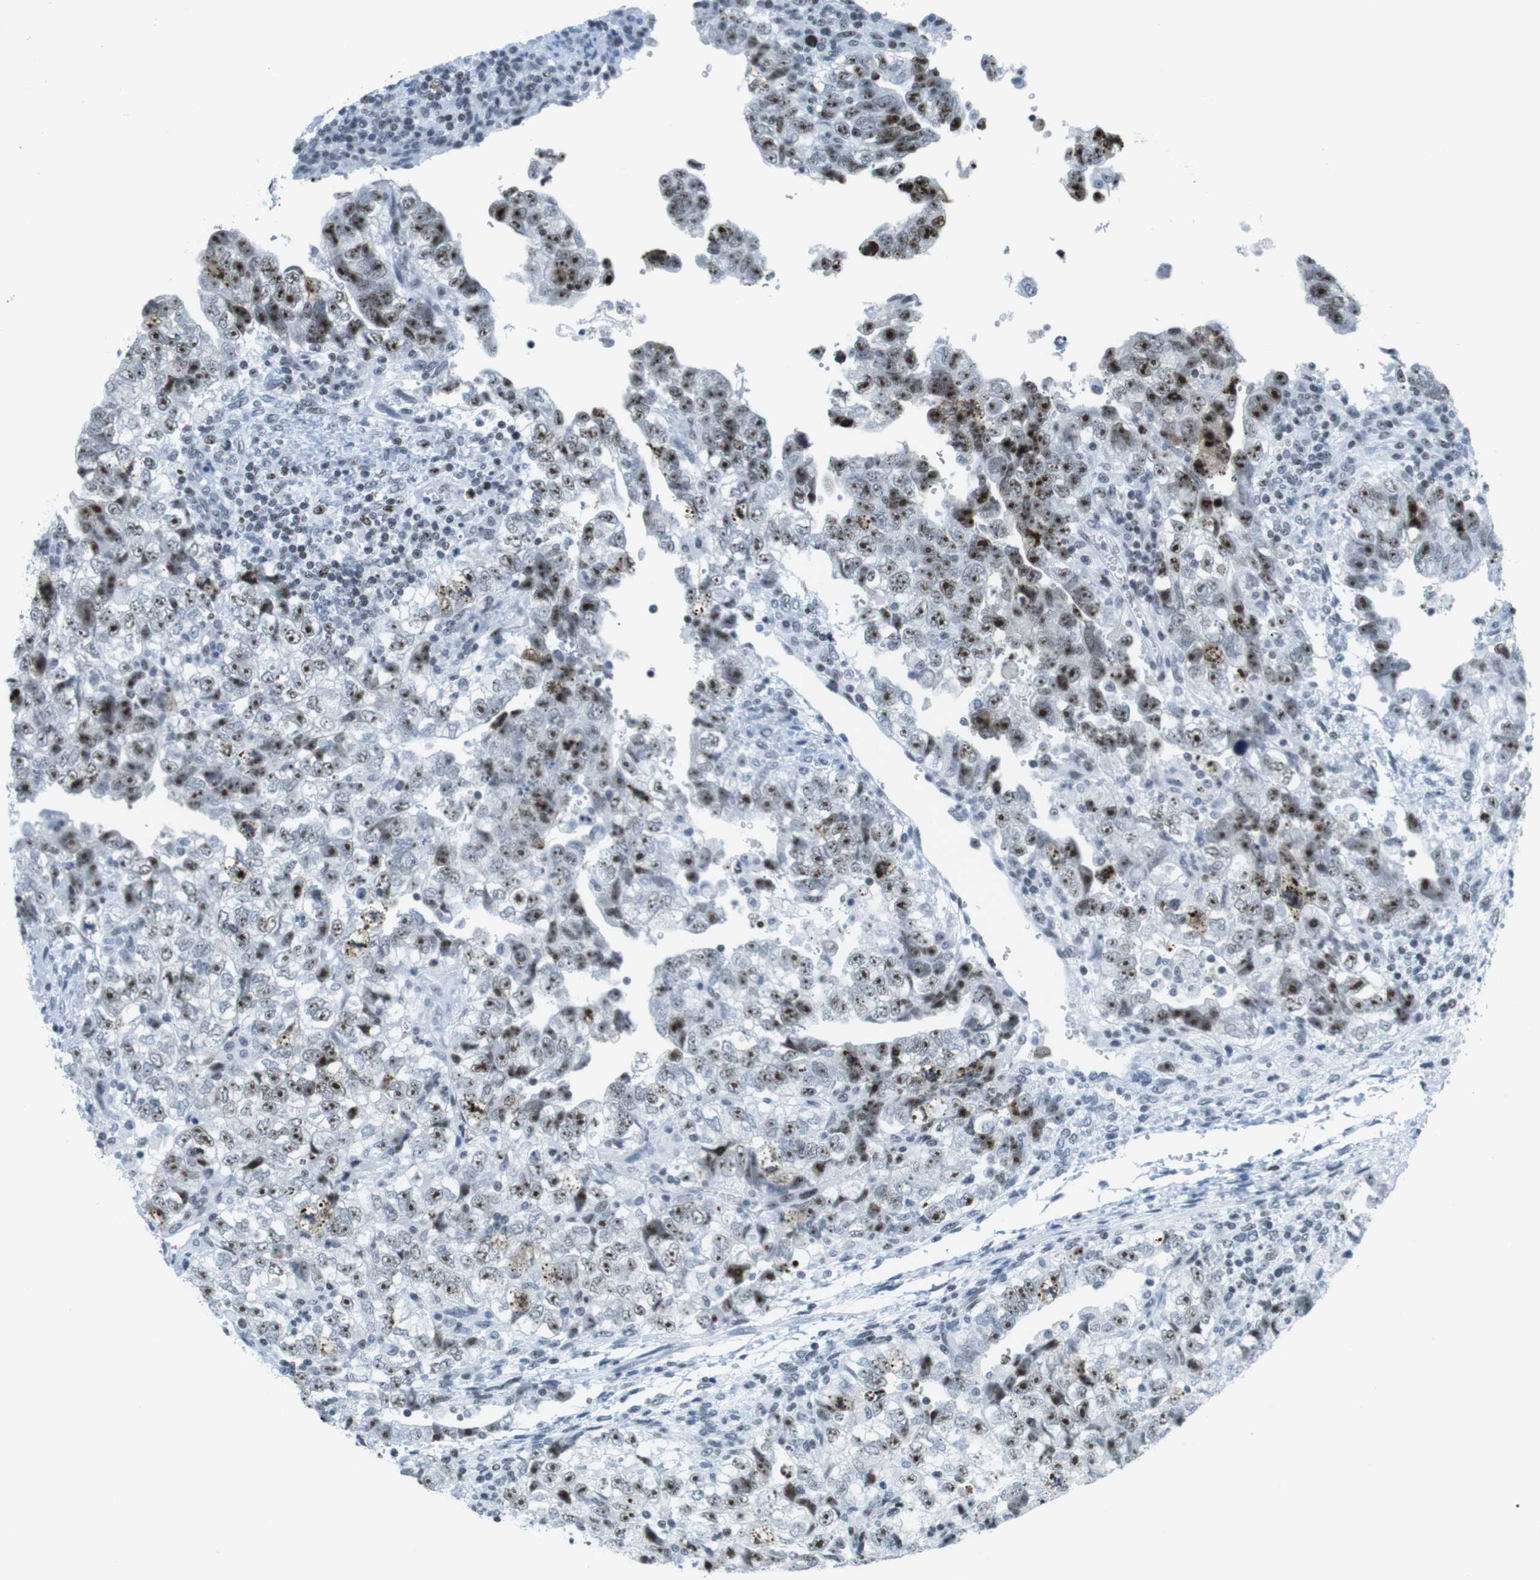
{"staining": {"intensity": "strong", "quantity": ">75%", "location": "nuclear"}, "tissue": "testis cancer", "cell_type": "Tumor cells", "image_type": "cancer", "snomed": [{"axis": "morphology", "description": "Carcinoma, Embryonal, NOS"}, {"axis": "topography", "description": "Testis"}], "caption": "This histopathology image shows immunohistochemistry (IHC) staining of embryonal carcinoma (testis), with high strong nuclear positivity in approximately >75% of tumor cells.", "gene": "NIFK", "patient": {"sex": "male", "age": 36}}